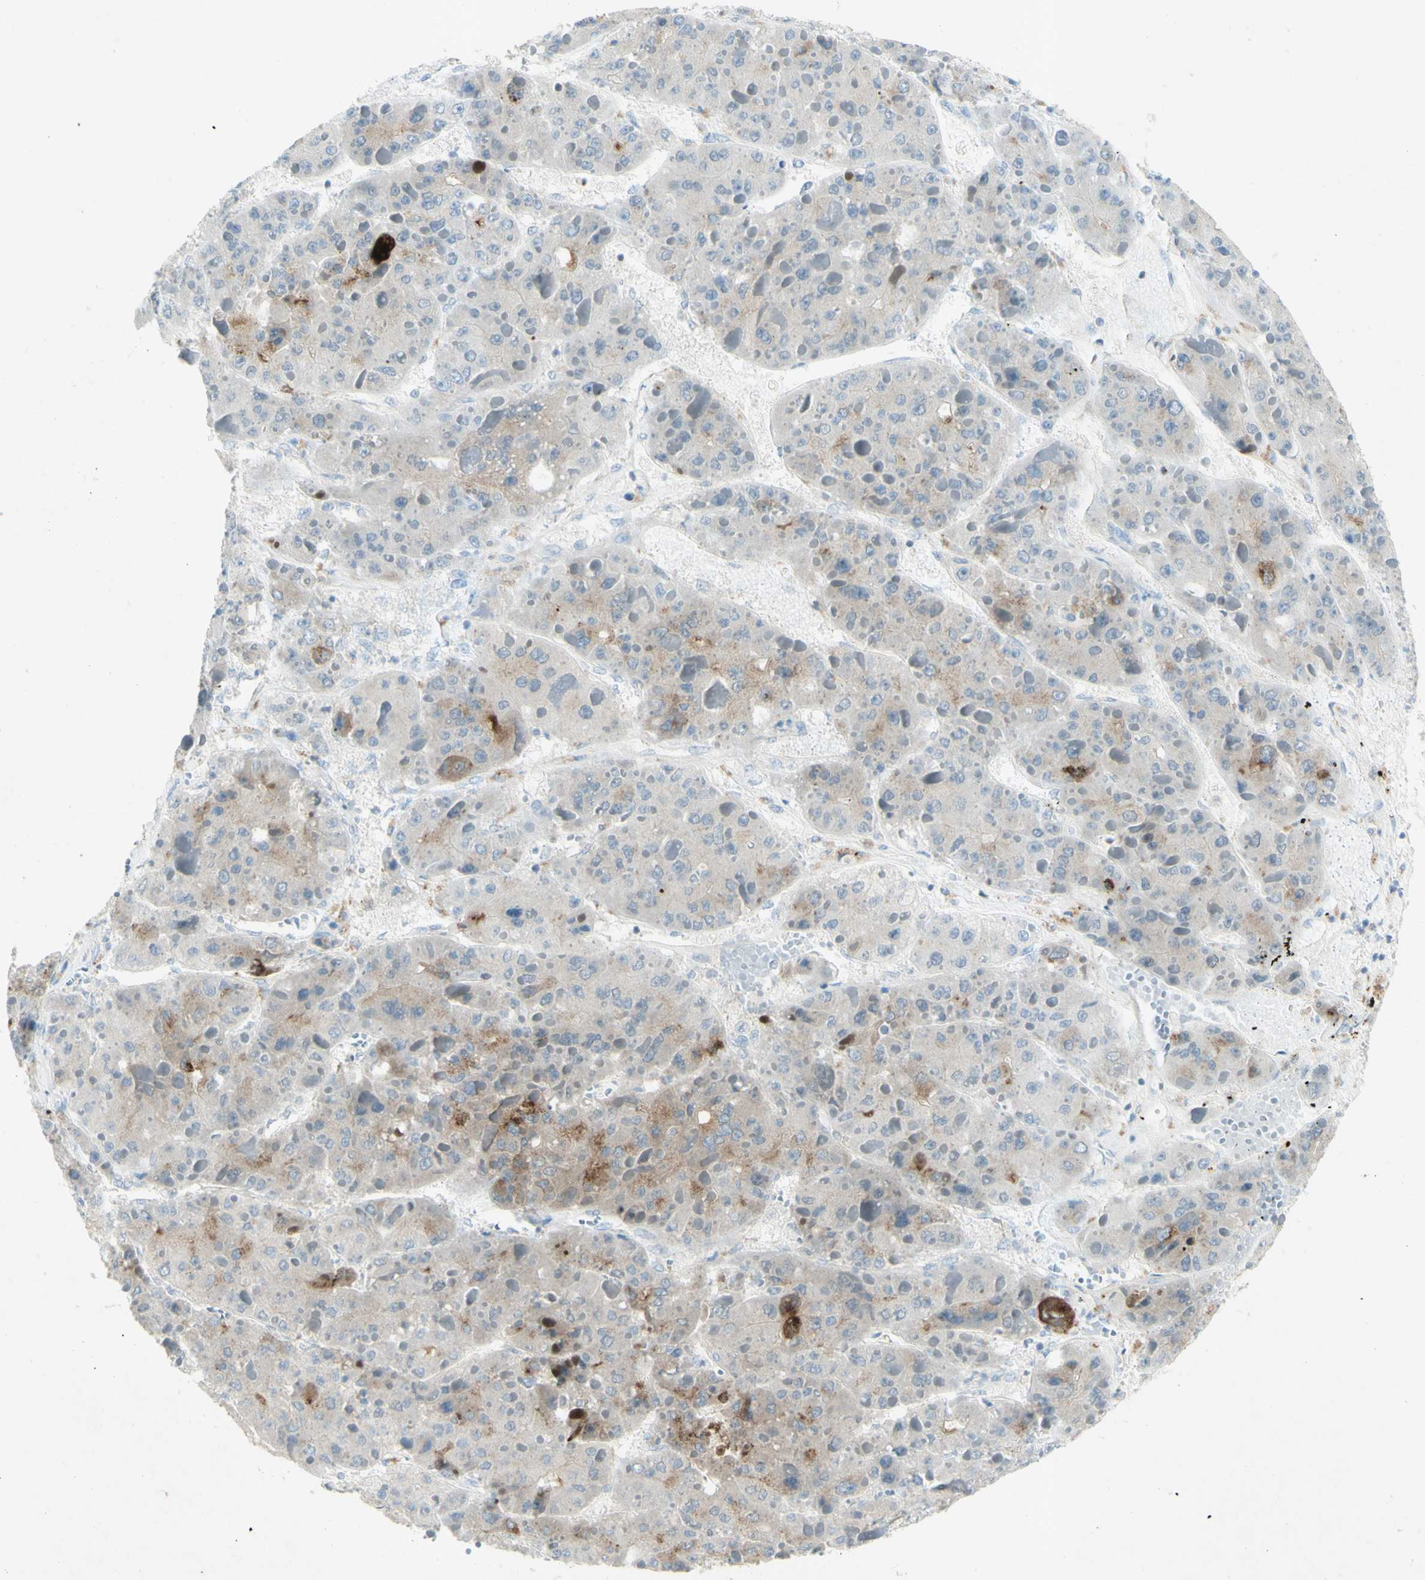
{"staining": {"intensity": "moderate", "quantity": "25%-75%", "location": "cytoplasmic/membranous"}, "tissue": "liver cancer", "cell_type": "Tumor cells", "image_type": "cancer", "snomed": [{"axis": "morphology", "description": "Carcinoma, Hepatocellular, NOS"}, {"axis": "topography", "description": "Liver"}], "caption": "Immunohistochemical staining of liver cancer exhibits medium levels of moderate cytoplasmic/membranous staining in about 25%-75% of tumor cells.", "gene": "GDF15", "patient": {"sex": "female", "age": 73}}